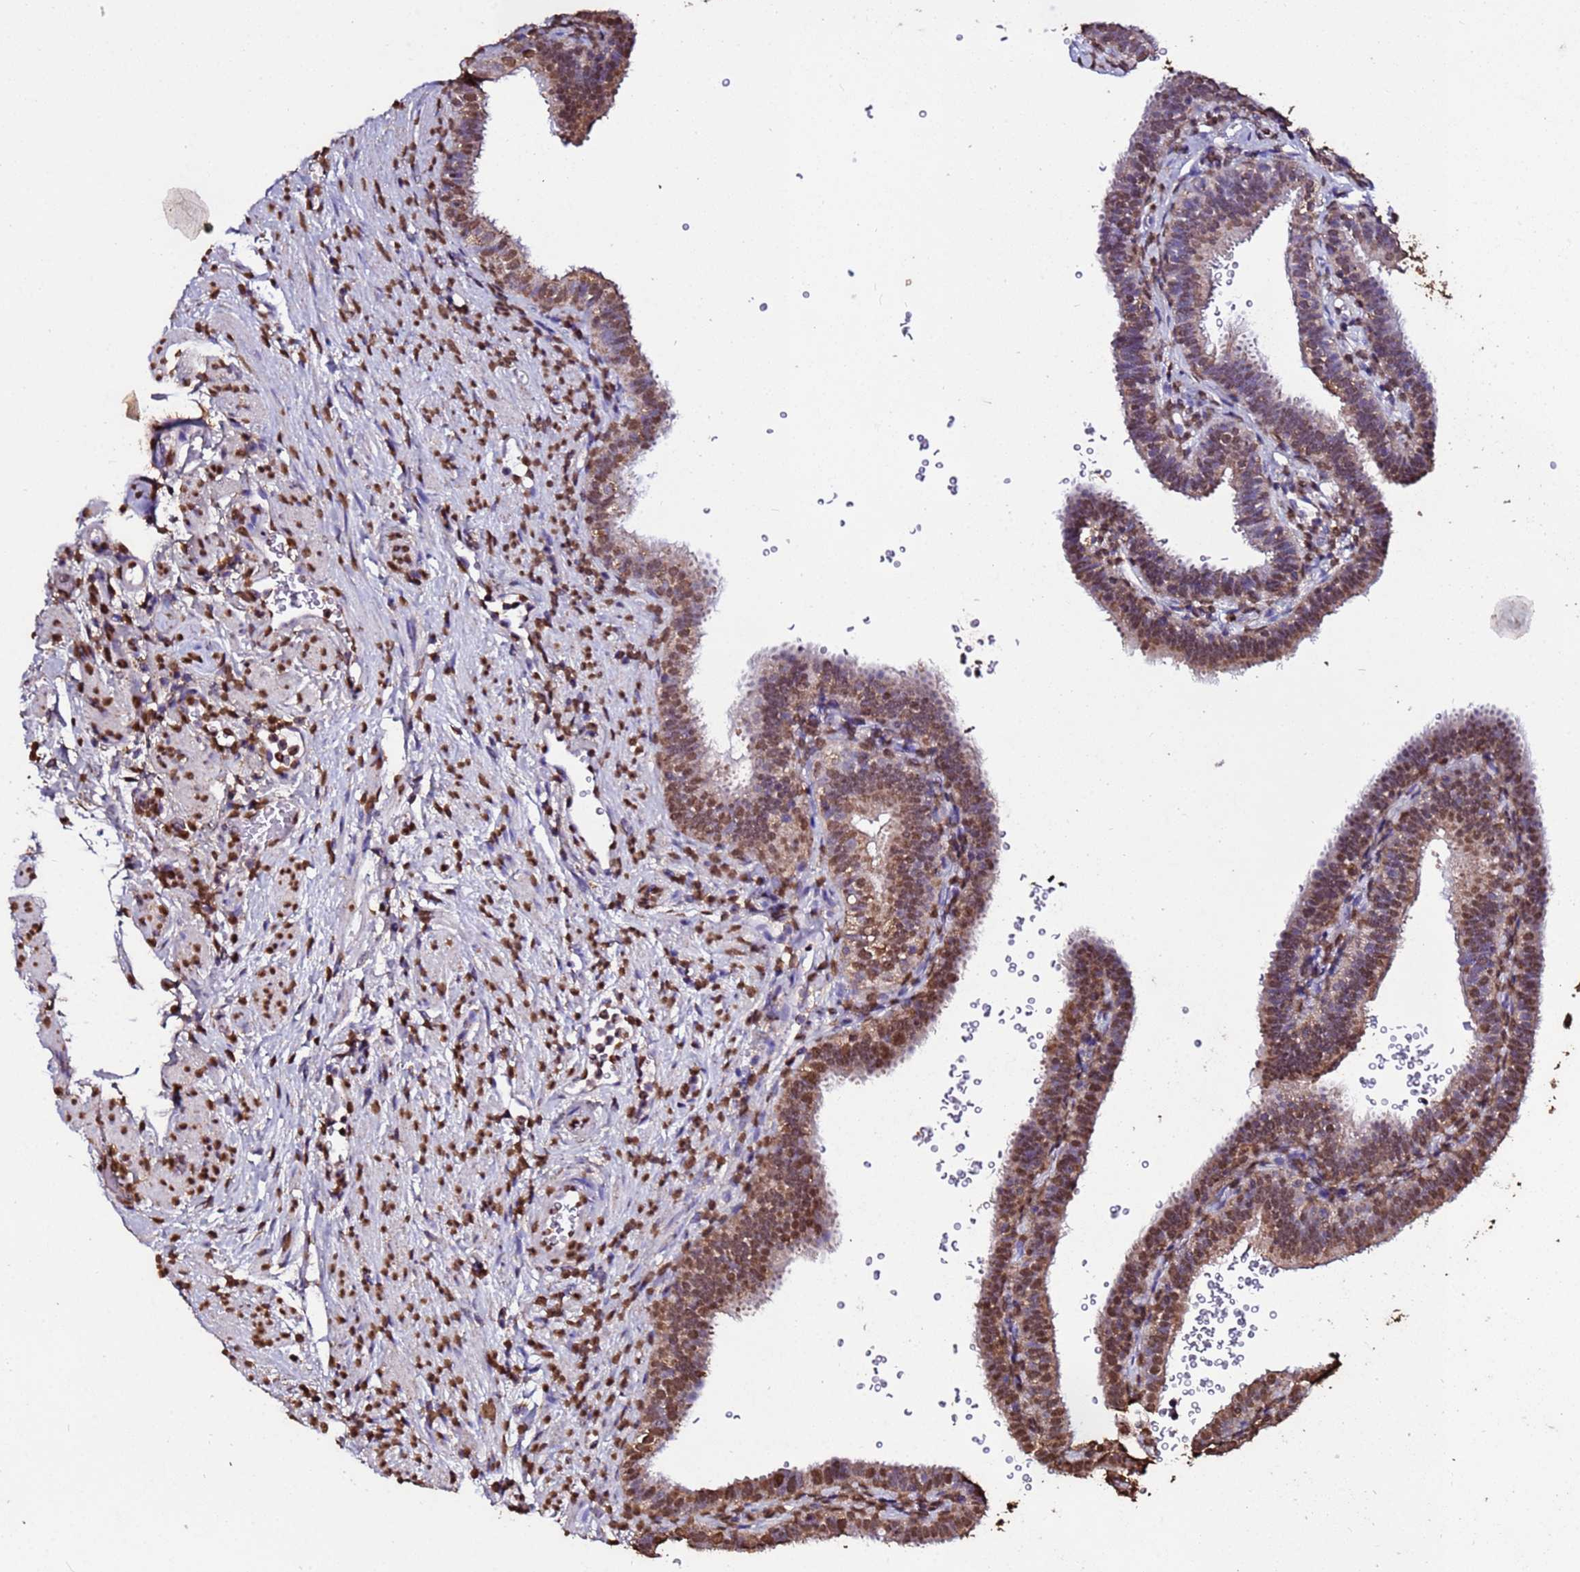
{"staining": {"intensity": "moderate", "quantity": ">75%", "location": "cytoplasmic/membranous,nuclear"}, "tissue": "fallopian tube", "cell_type": "Glandular cells", "image_type": "normal", "snomed": [{"axis": "morphology", "description": "Normal tissue, NOS"}, {"axis": "topography", "description": "Fallopian tube"}], "caption": "Benign fallopian tube reveals moderate cytoplasmic/membranous,nuclear staining in about >75% of glandular cells.", "gene": "TRIP6", "patient": {"sex": "female", "age": 41}}